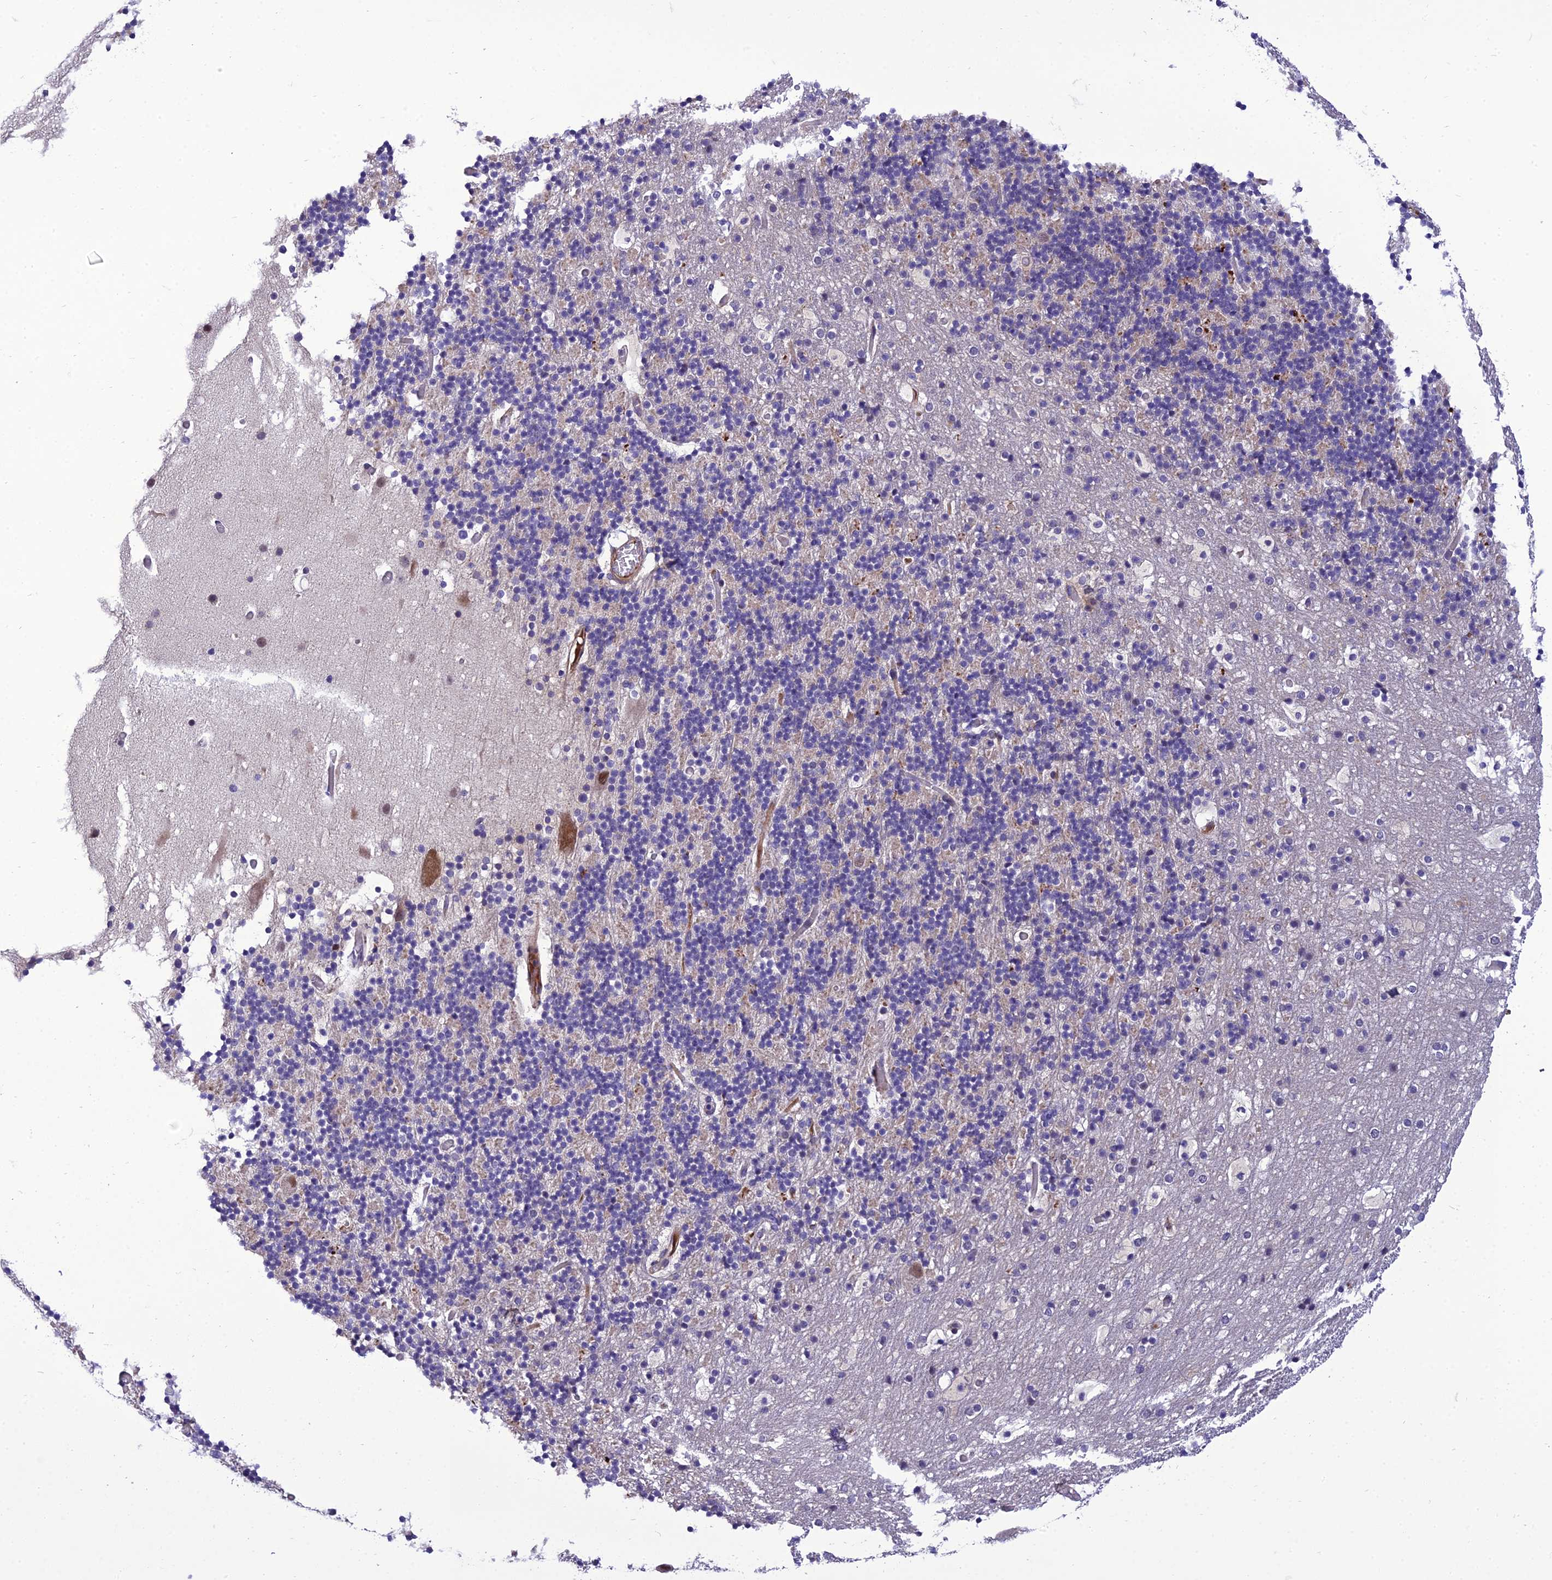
{"staining": {"intensity": "negative", "quantity": "none", "location": "none"}, "tissue": "cerebellum", "cell_type": "Cells in granular layer", "image_type": "normal", "snomed": [{"axis": "morphology", "description": "Normal tissue, NOS"}, {"axis": "topography", "description": "Cerebellum"}], "caption": "Micrograph shows no significant protein staining in cells in granular layer of benign cerebellum.", "gene": "GAB4", "patient": {"sex": "male", "age": 57}}